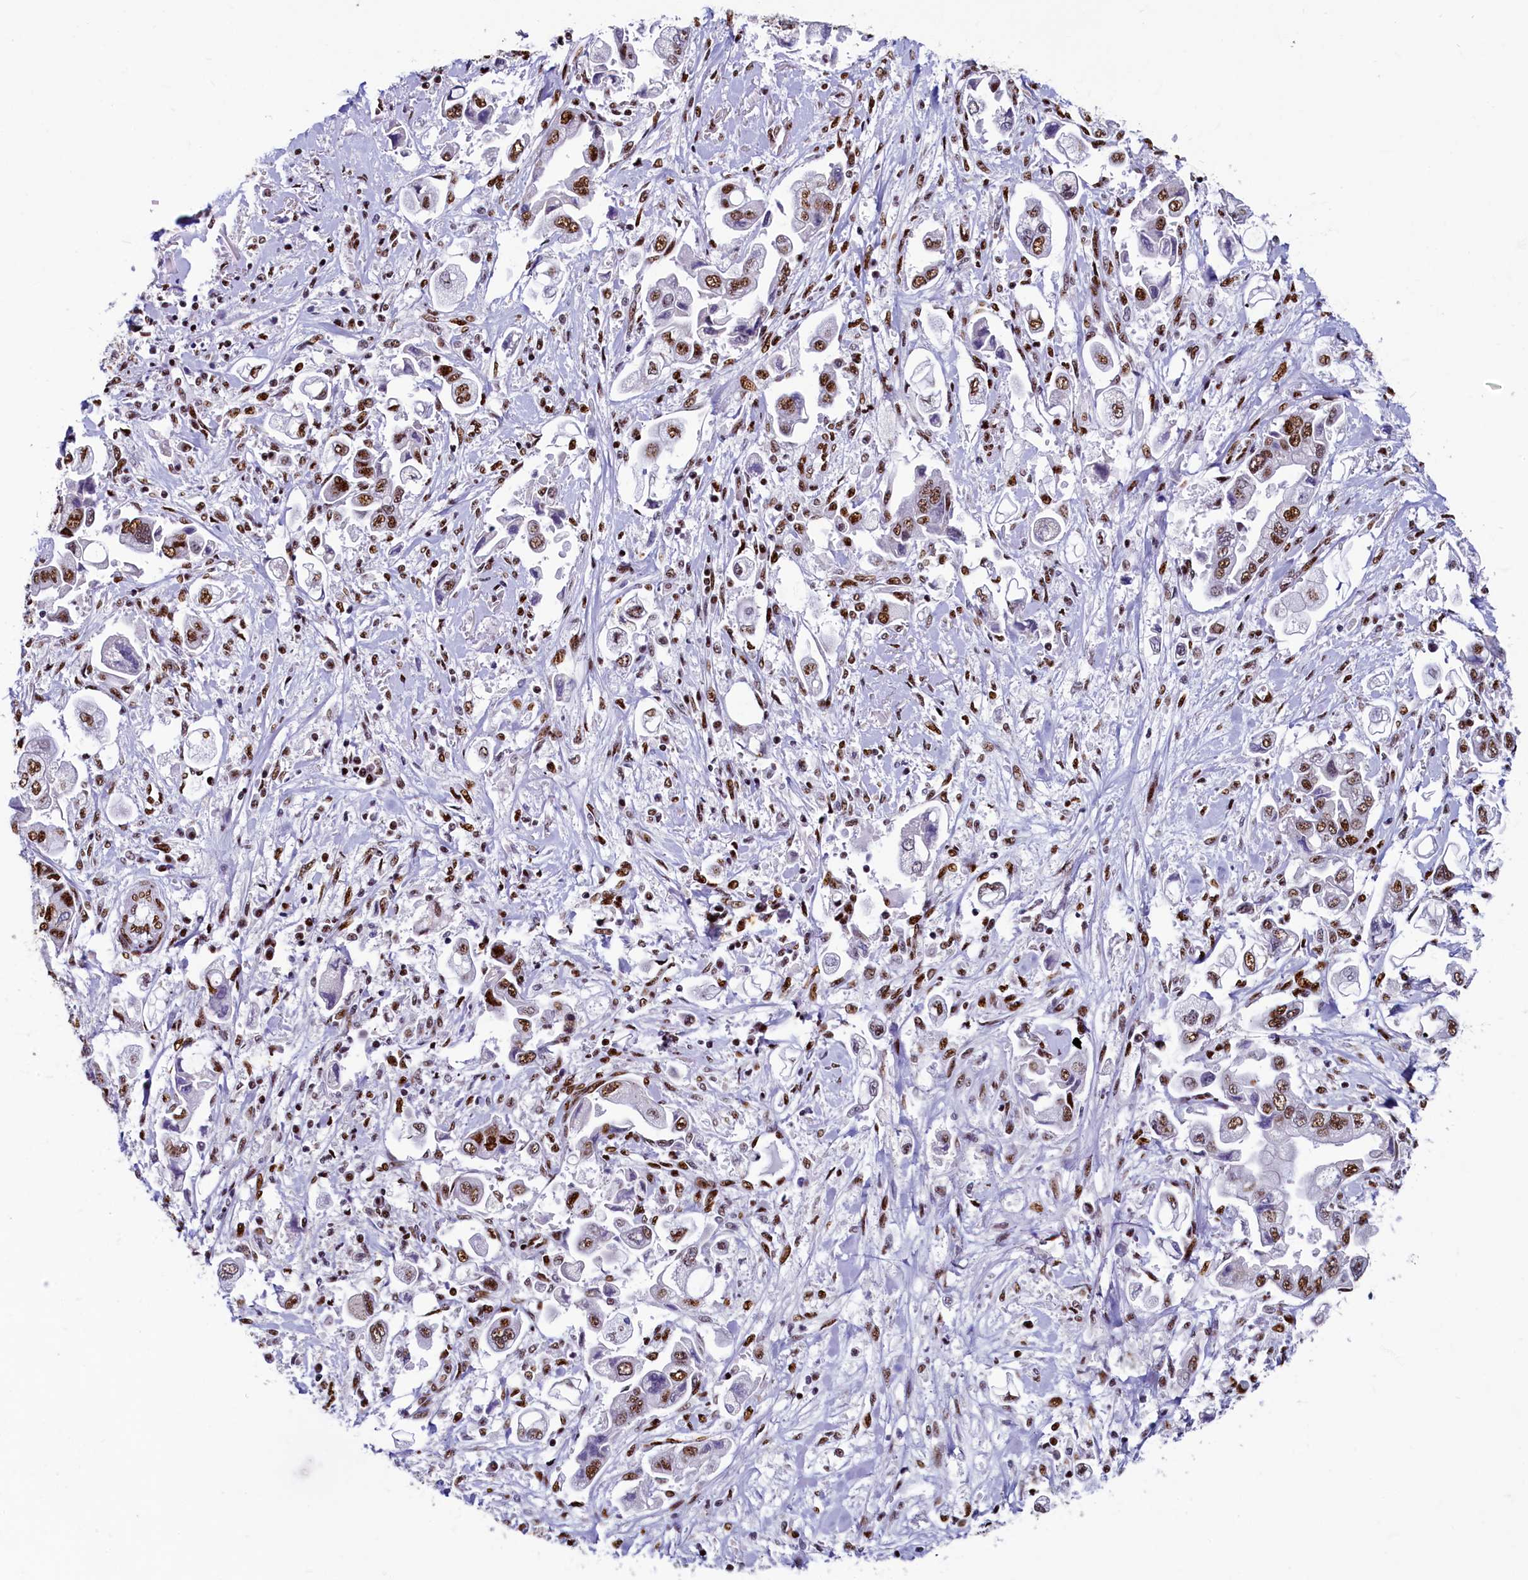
{"staining": {"intensity": "moderate", "quantity": ">75%", "location": "nuclear"}, "tissue": "stomach cancer", "cell_type": "Tumor cells", "image_type": "cancer", "snomed": [{"axis": "morphology", "description": "Adenocarcinoma, NOS"}, {"axis": "topography", "description": "Stomach"}], "caption": "Stomach cancer (adenocarcinoma) stained for a protein (brown) displays moderate nuclear positive staining in about >75% of tumor cells.", "gene": "SRRM2", "patient": {"sex": "male", "age": 62}}